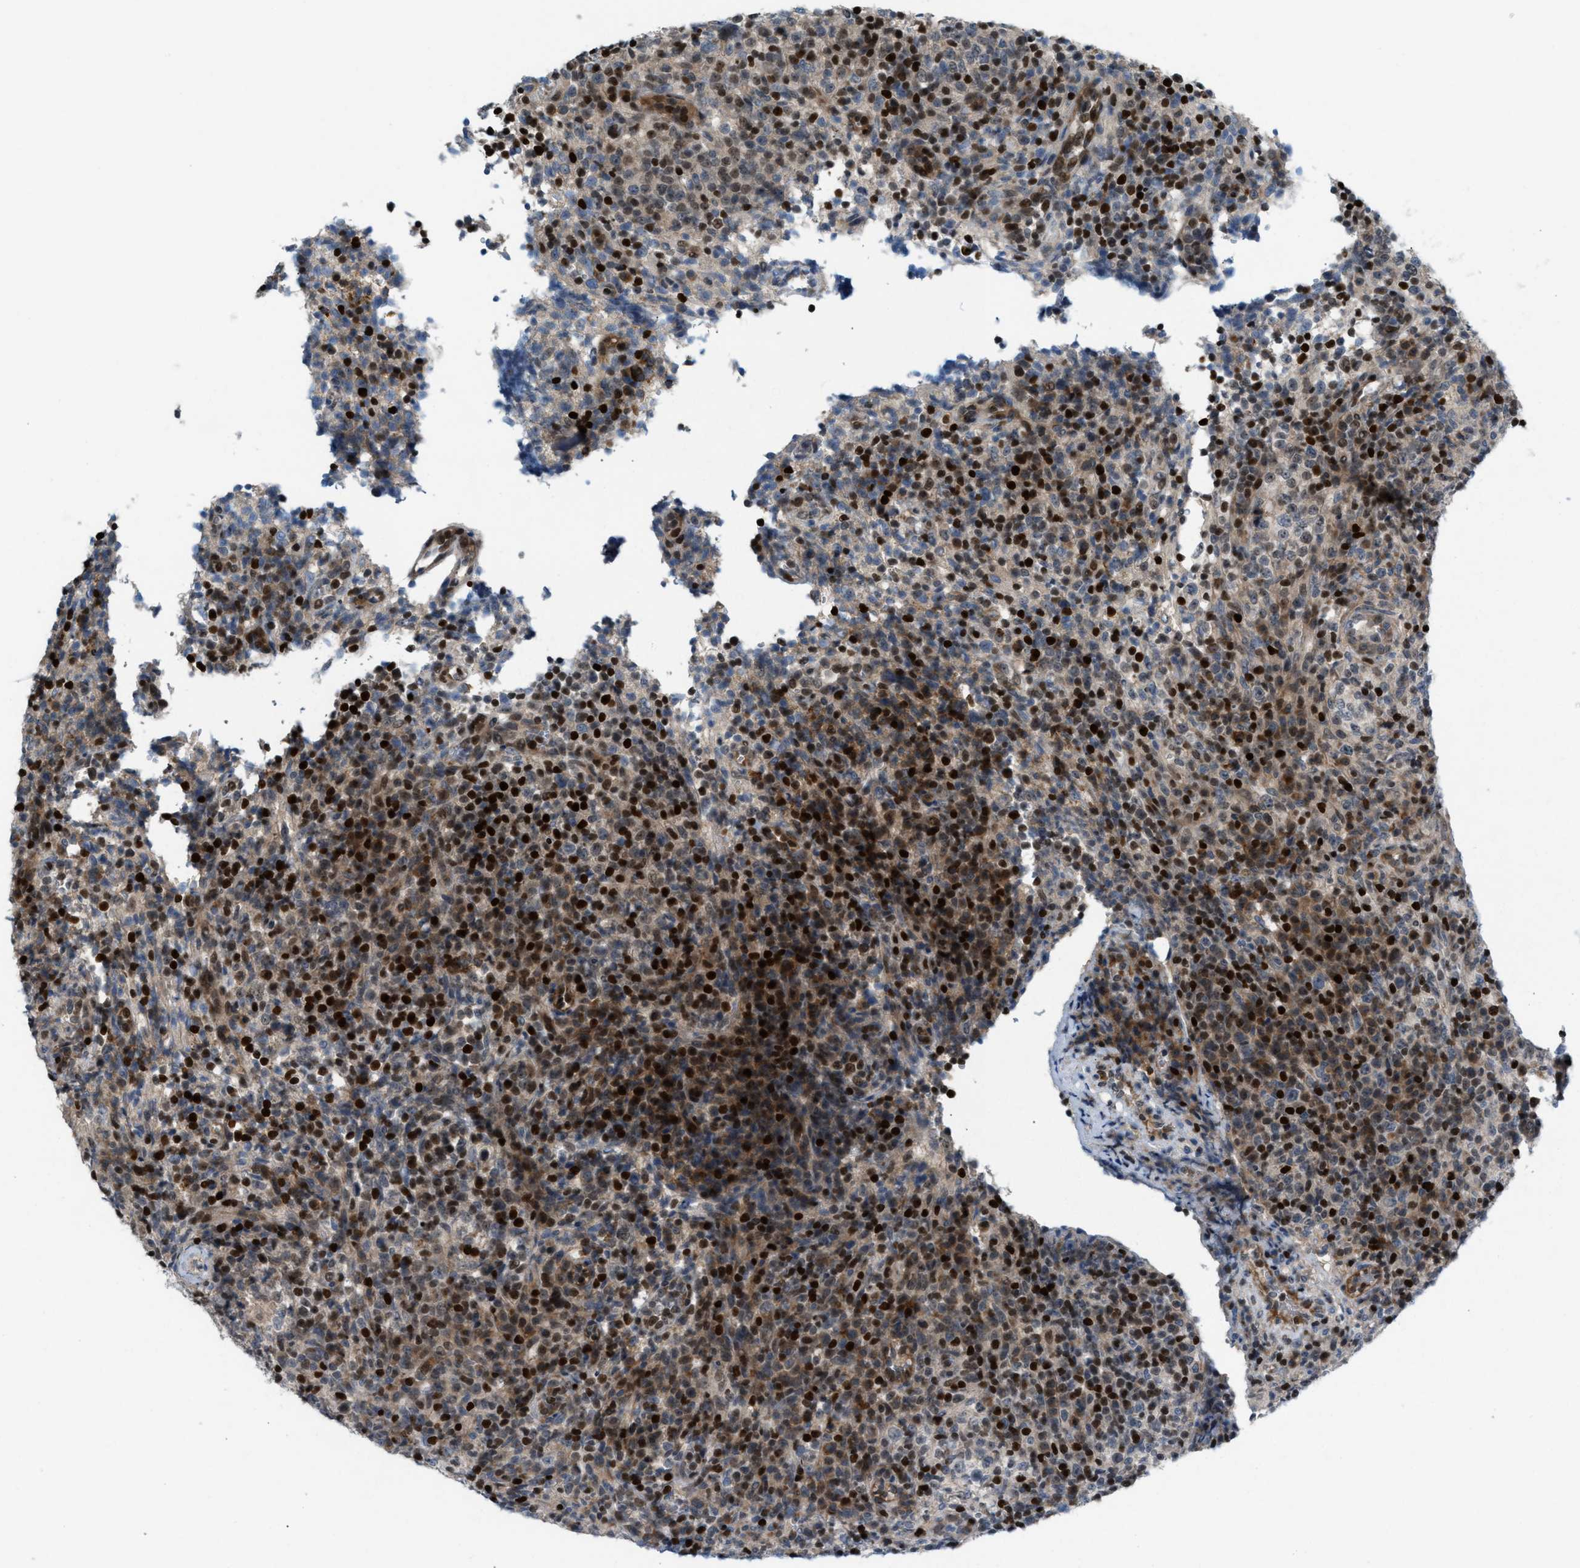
{"staining": {"intensity": "strong", "quantity": "25%-75%", "location": "nuclear"}, "tissue": "lymphoma", "cell_type": "Tumor cells", "image_type": "cancer", "snomed": [{"axis": "morphology", "description": "Malignant lymphoma, non-Hodgkin's type, High grade"}, {"axis": "topography", "description": "Lymph node"}], "caption": "An immunohistochemistry (IHC) micrograph of neoplastic tissue is shown. Protein staining in brown highlights strong nuclear positivity in lymphoma within tumor cells.", "gene": "ZNF276", "patient": {"sex": "female", "age": 76}}